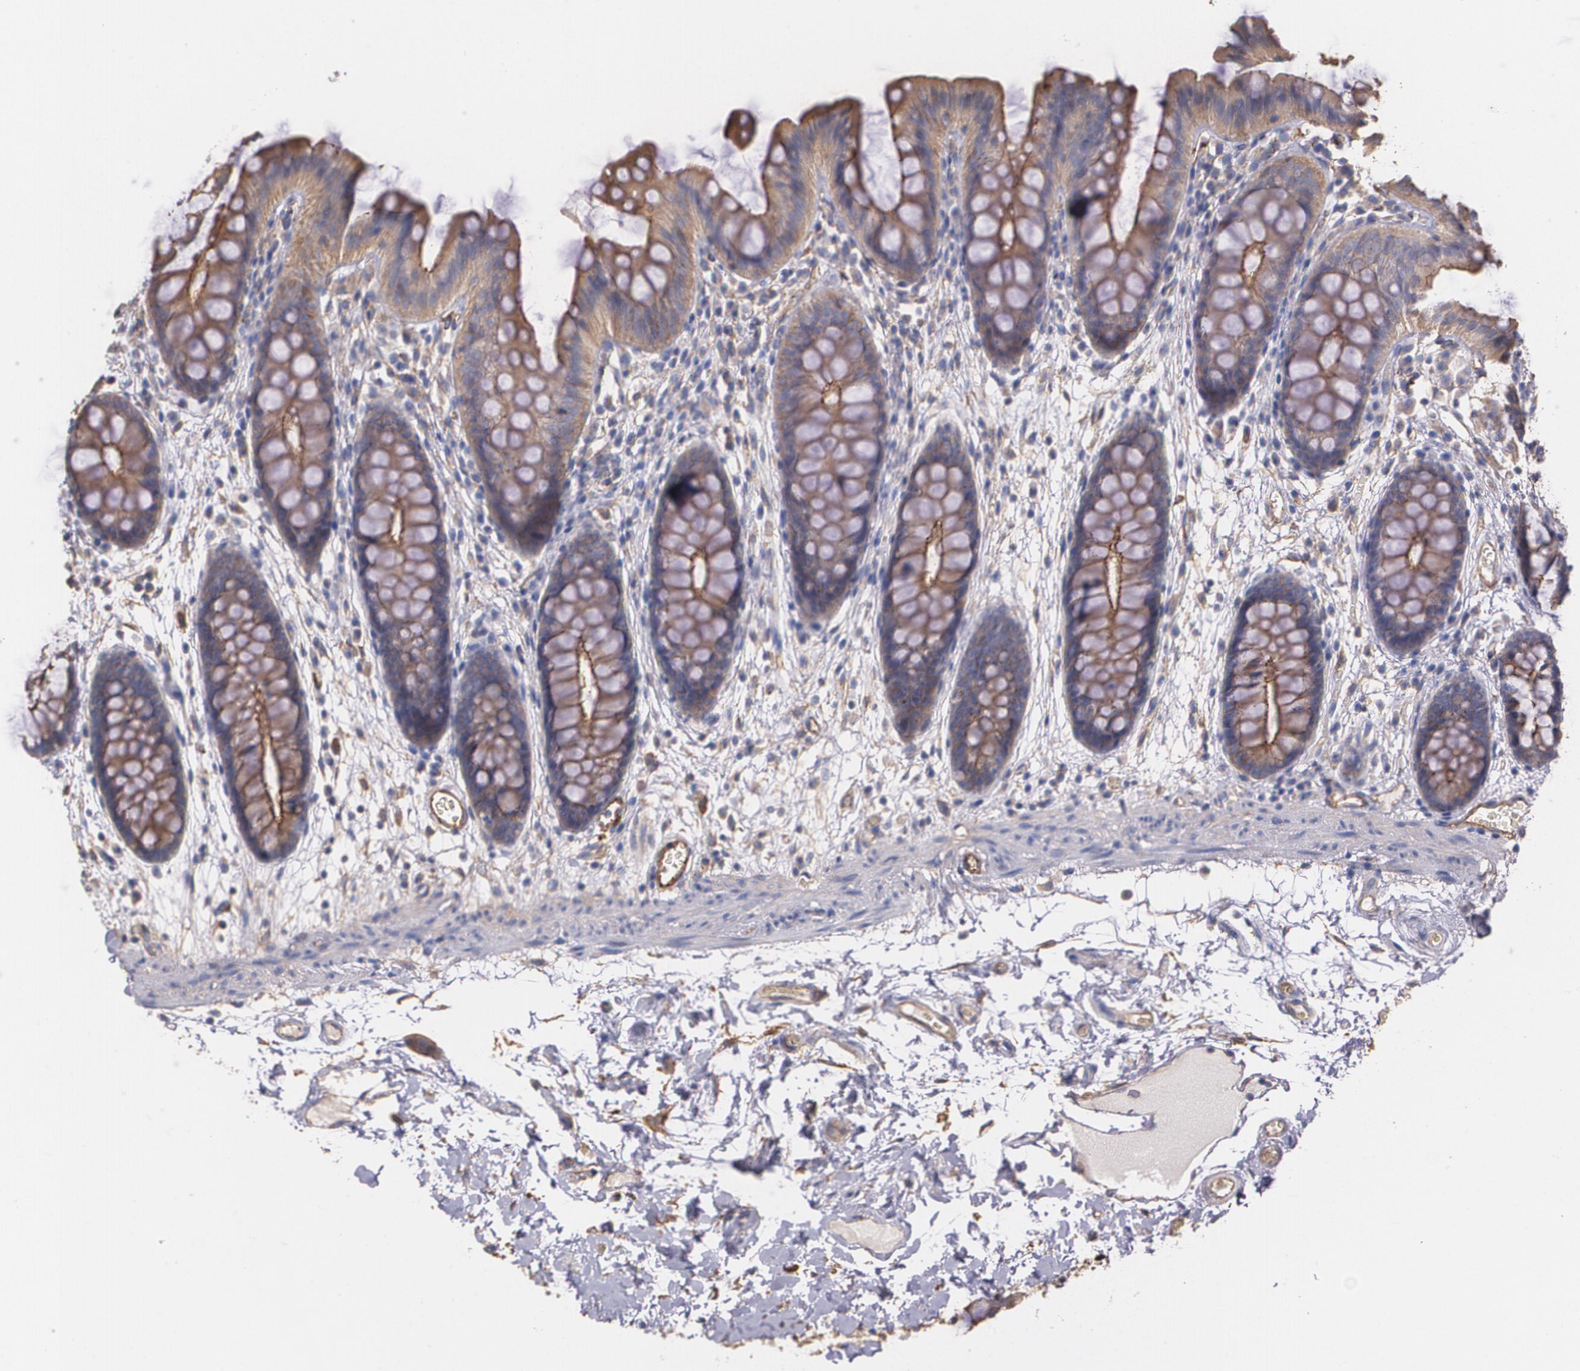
{"staining": {"intensity": "weak", "quantity": ">75%", "location": "cytoplasmic/membranous"}, "tissue": "colon", "cell_type": "Endothelial cells", "image_type": "normal", "snomed": [{"axis": "morphology", "description": "Normal tissue, NOS"}, {"axis": "topography", "description": "Smooth muscle"}, {"axis": "topography", "description": "Colon"}], "caption": "Brown immunohistochemical staining in unremarkable human colon displays weak cytoplasmic/membranous positivity in about >75% of endothelial cells. (Brightfield microscopy of DAB IHC at high magnification).", "gene": "TJP1", "patient": {"sex": "male", "age": 67}}